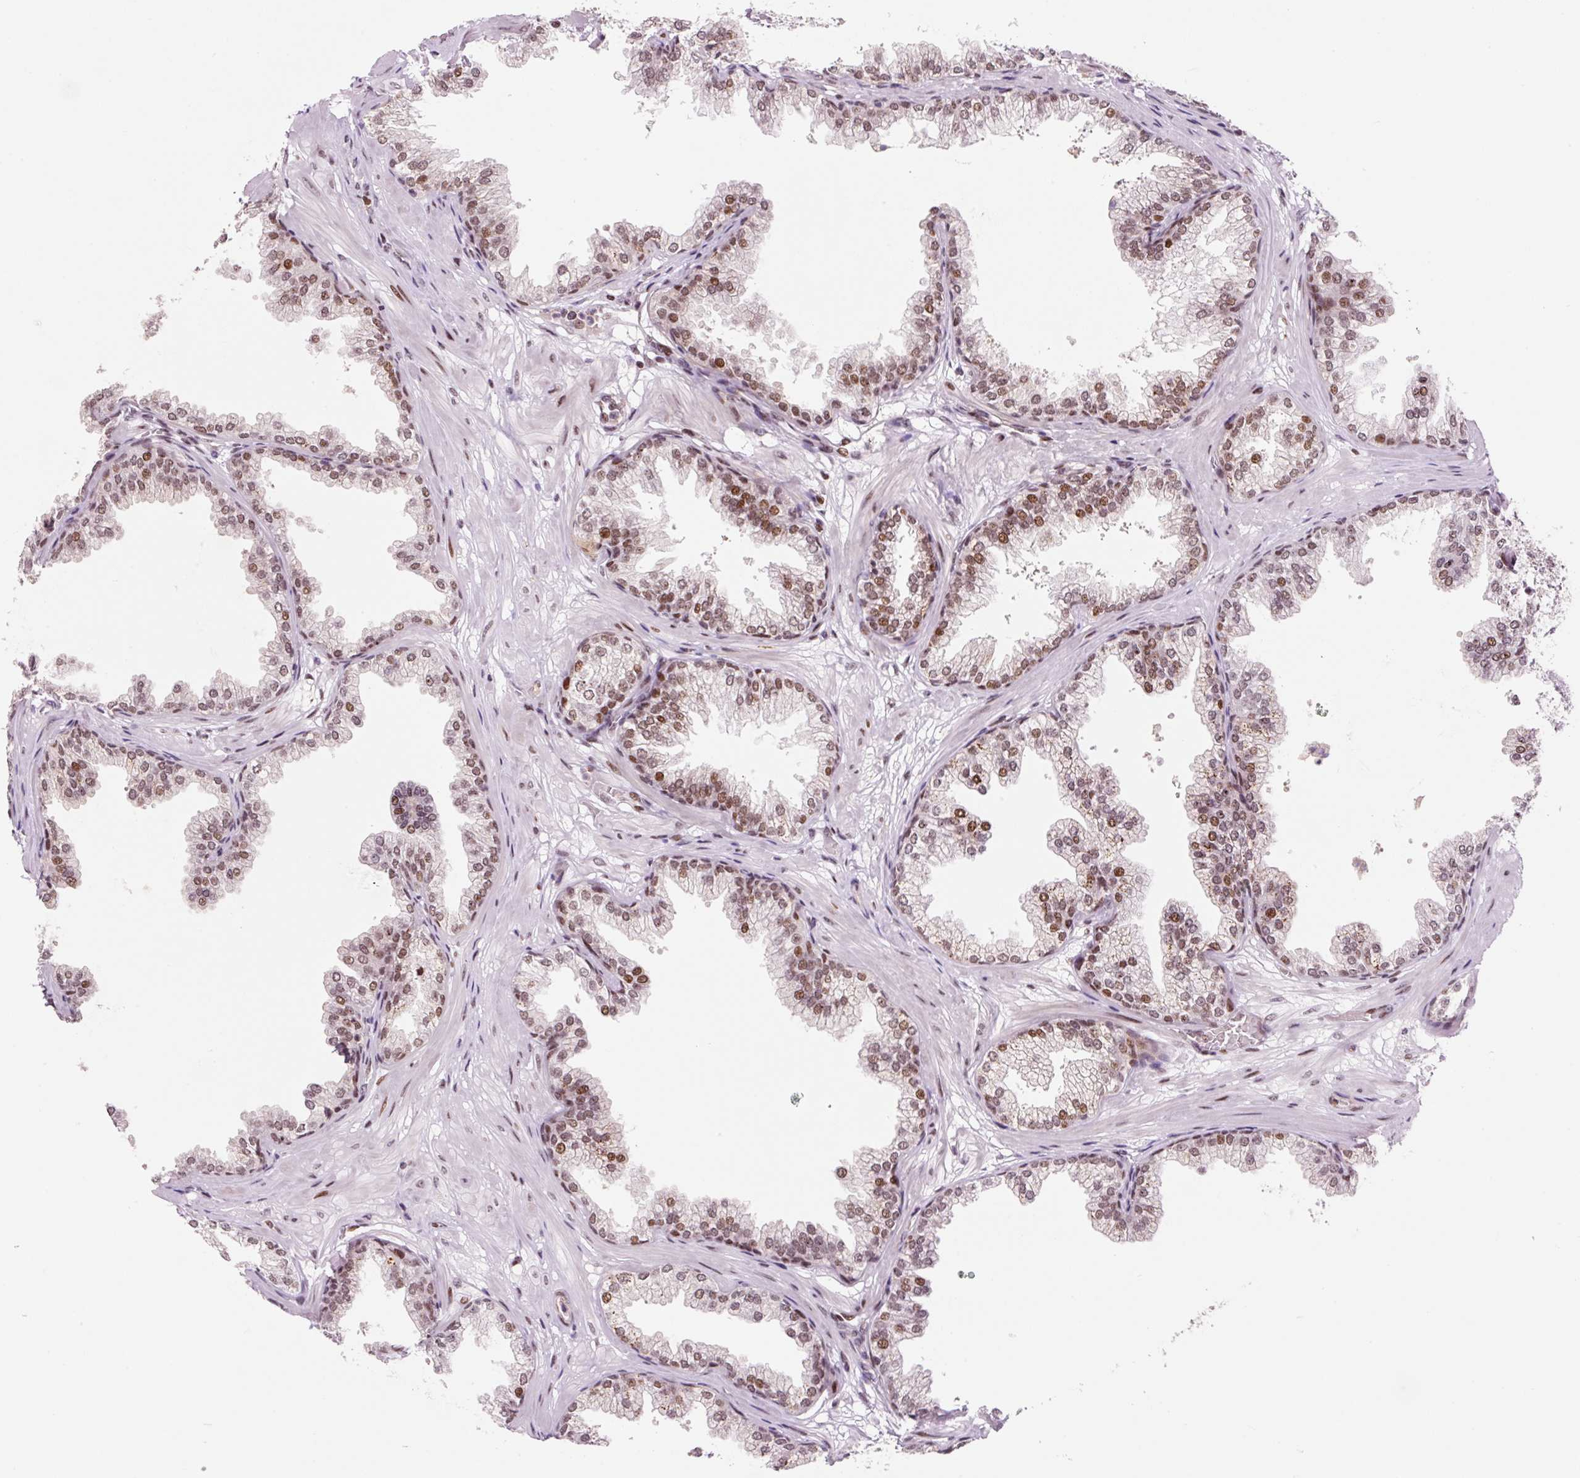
{"staining": {"intensity": "moderate", "quantity": ">75%", "location": "nuclear"}, "tissue": "prostate", "cell_type": "Glandular cells", "image_type": "normal", "snomed": [{"axis": "morphology", "description": "Normal tissue, NOS"}, {"axis": "topography", "description": "Prostate"}], "caption": "Immunohistochemical staining of normal human prostate shows >75% levels of moderate nuclear protein staining in approximately >75% of glandular cells. Immunohistochemistry stains the protein of interest in brown and the nuclei are stained blue.", "gene": "CCNL2", "patient": {"sex": "male", "age": 37}}